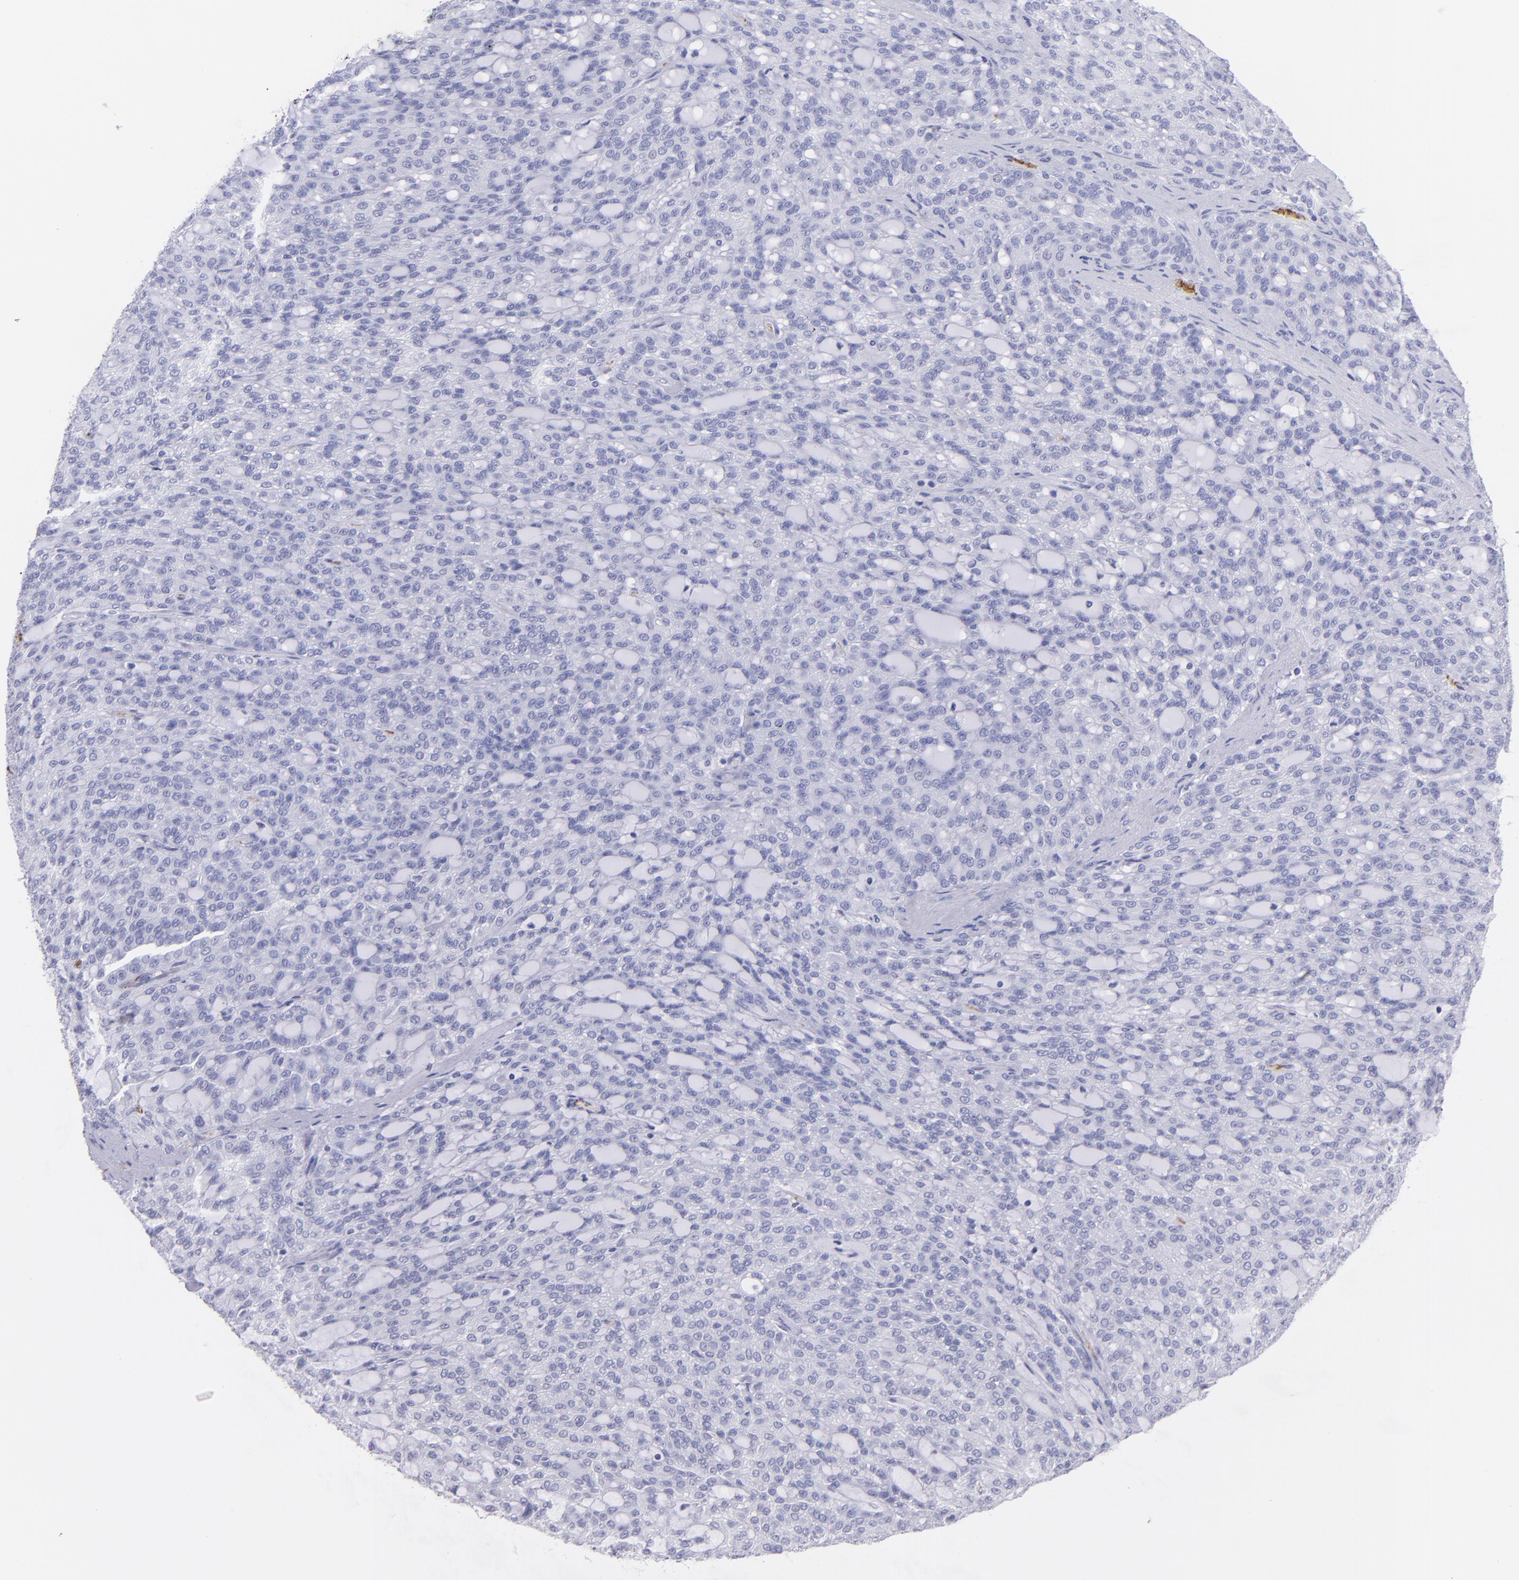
{"staining": {"intensity": "negative", "quantity": "none", "location": "none"}, "tissue": "renal cancer", "cell_type": "Tumor cells", "image_type": "cancer", "snomed": [{"axis": "morphology", "description": "Adenocarcinoma, NOS"}, {"axis": "topography", "description": "Kidney"}], "caption": "IHC of human renal cancer (adenocarcinoma) shows no staining in tumor cells.", "gene": "GYPA", "patient": {"sex": "male", "age": 63}}